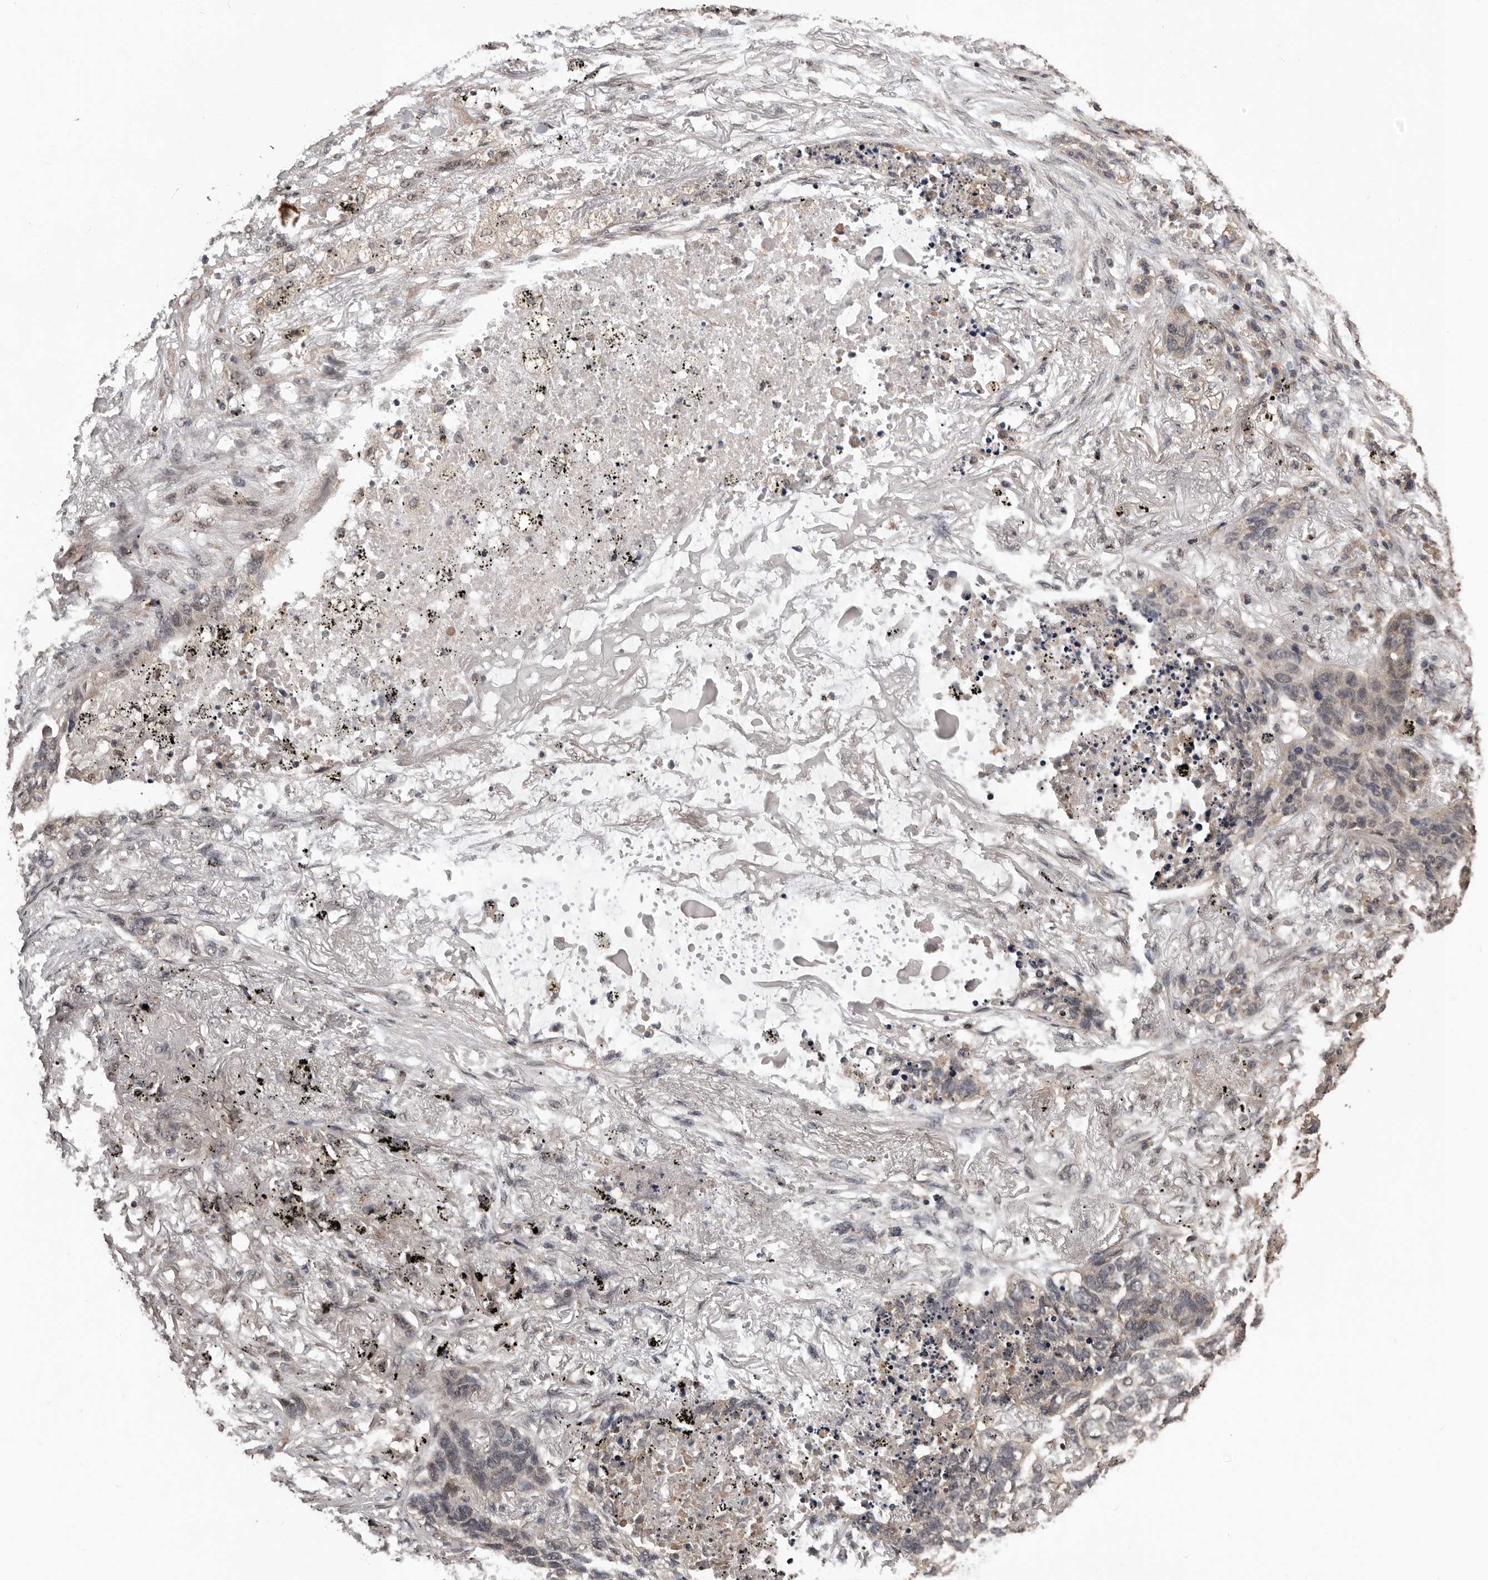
{"staining": {"intensity": "negative", "quantity": "none", "location": "none"}, "tissue": "lung cancer", "cell_type": "Tumor cells", "image_type": "cancer", "snomed": [{"axis": "morphology", "description": "Squamous cell carcinoma, NOS"}, {"axis": "topography", "description": "Lung"}], "caption": "Immunohistochemistry of human lung cancer exhibits no staining in tumor cells.", "gene": "VPS37A", "patient": {"sex": "female", "age": 63}}